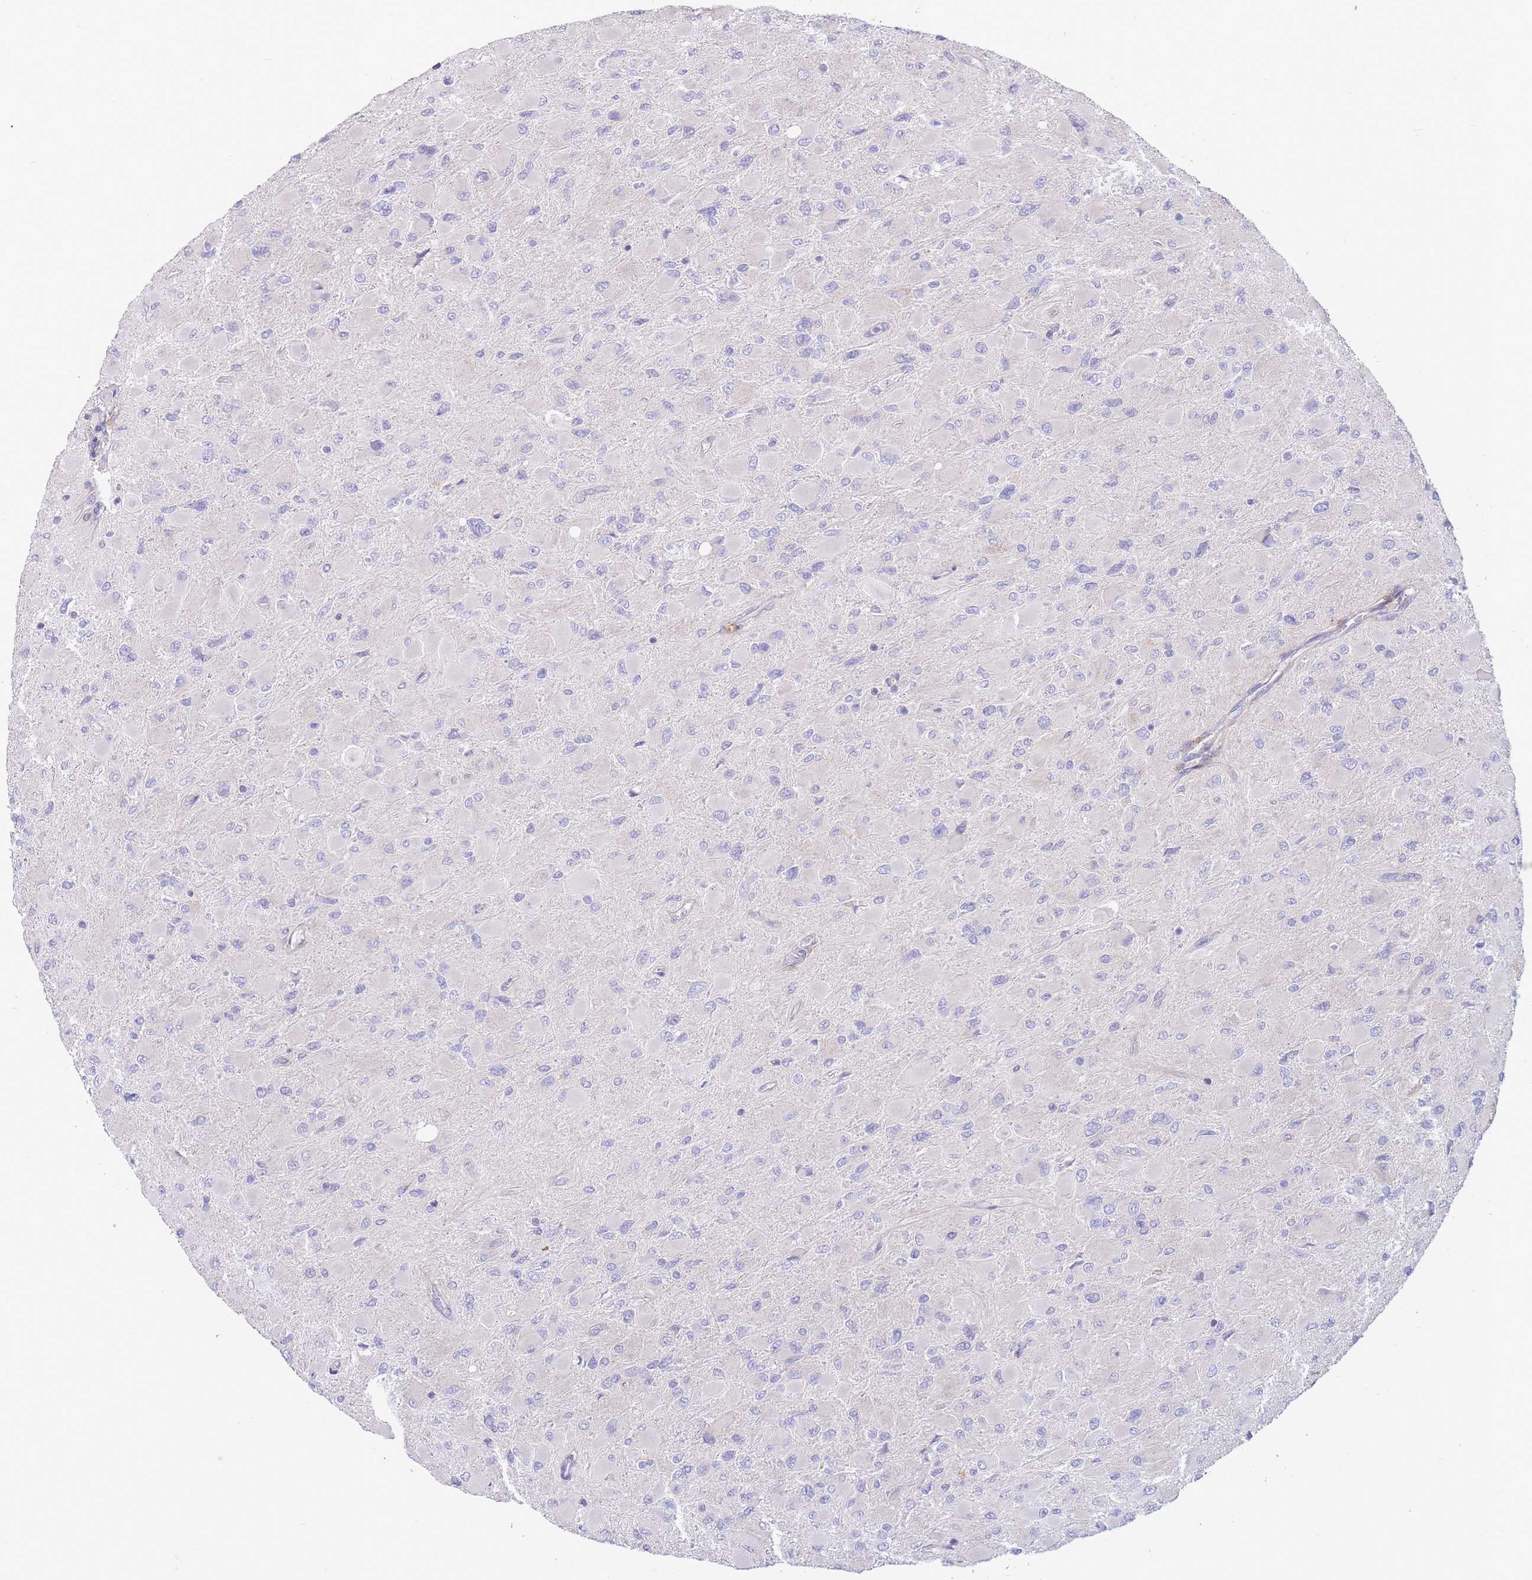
{"staining": {"intensity": "negative", "quantity": "none", "location": "none"}, "tissue": "glioma", "cell_type": "Tumor cells", "image_type": "cancer", "snomed": [{"axis": "morphology", "description": "Glioma, malignant, High grade"}, {"axis": "topography", "description": "Cerebral cortex"}], "caption": "A micrograph of human glioma is negative for staining in tumor cells.", "gene": "ALS2CL", "patient": {"sex": "female", "age": 36}}